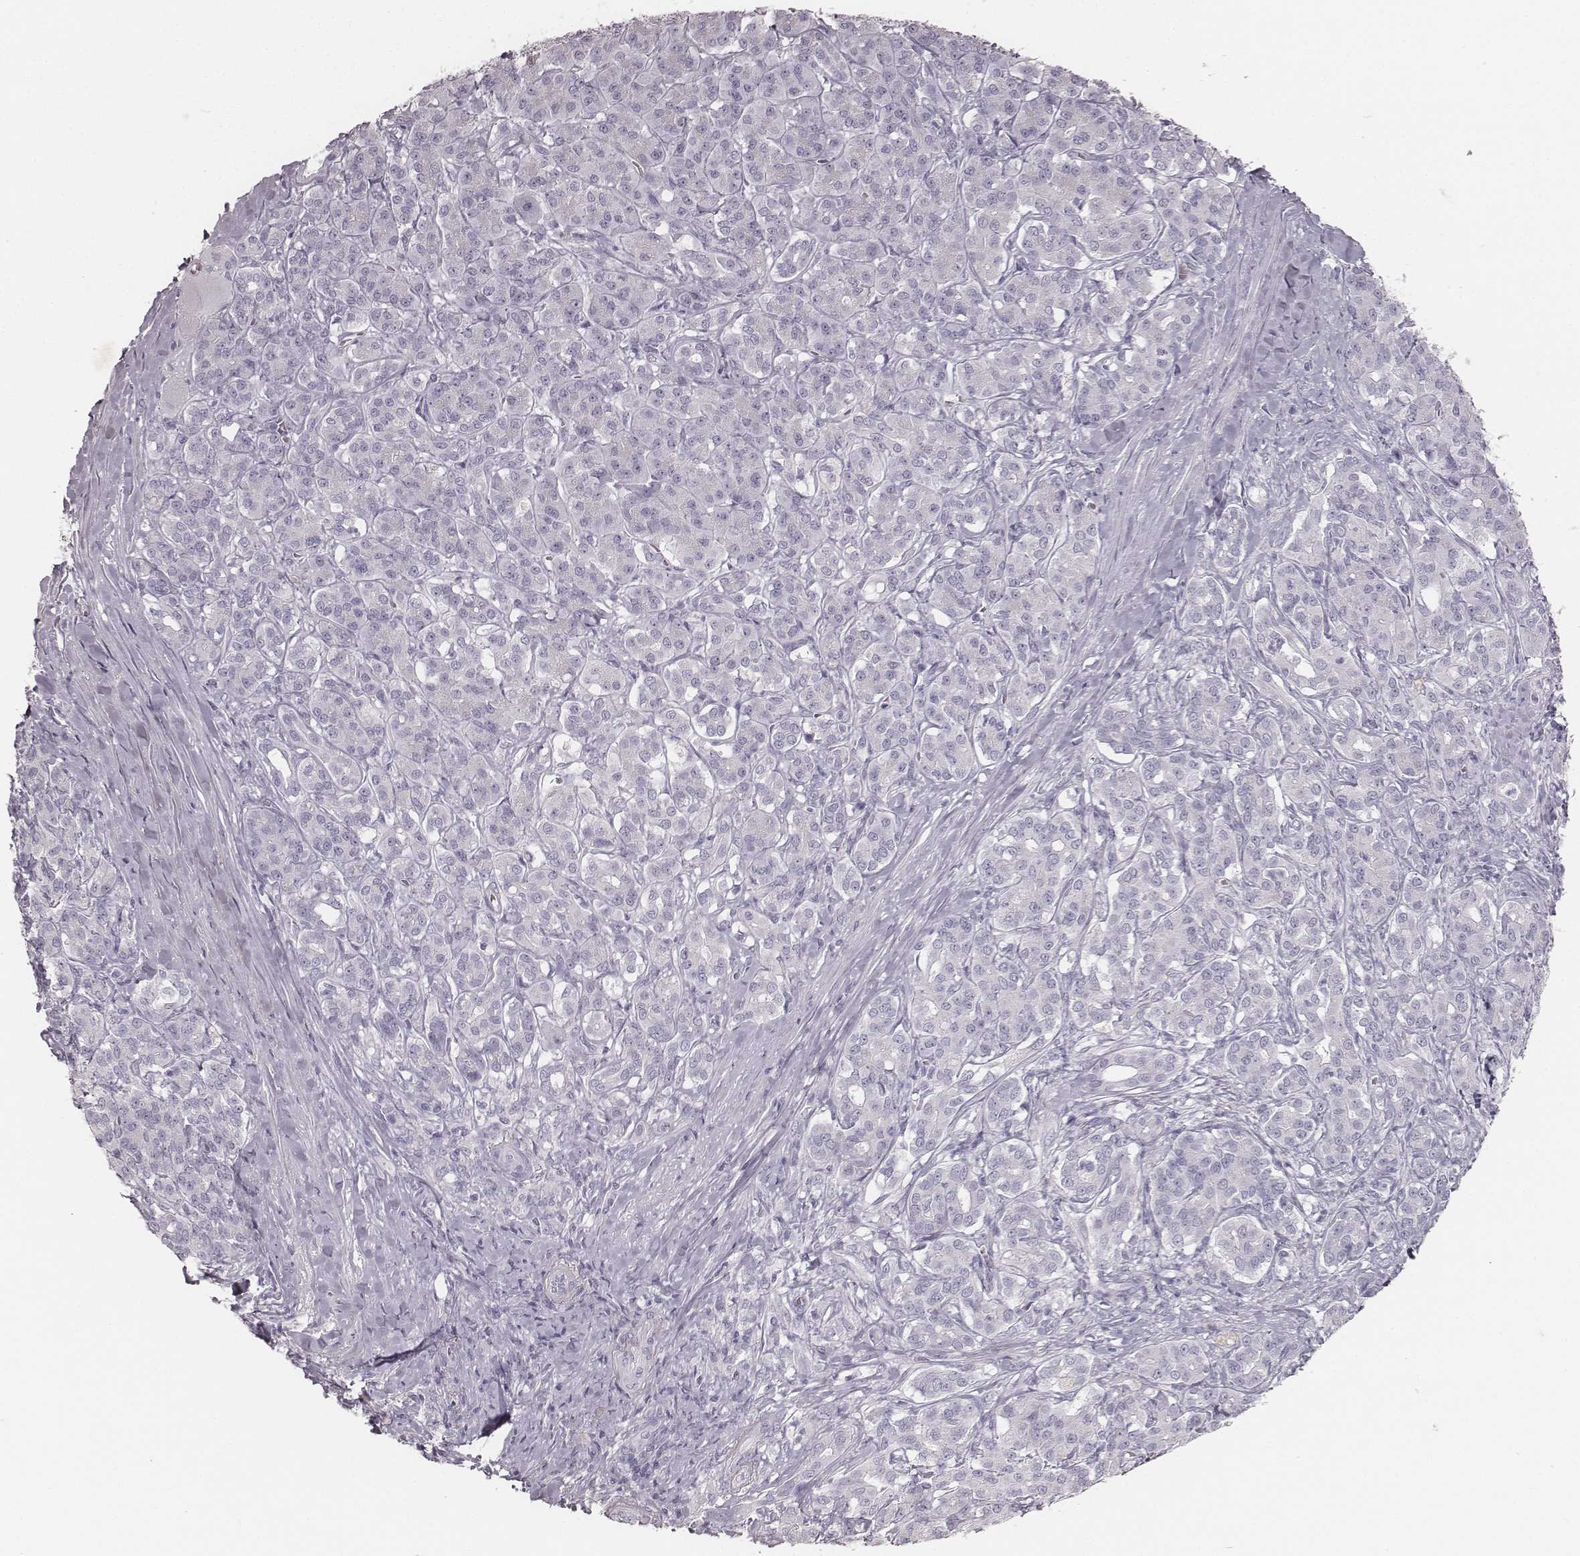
{"staining": {"intensity": "negative", "quantity": "none", "location": "none"}, "tissue": "pancreatic cancer", "cell_type": "Tumor cells", "image_type": "cancer", "snomed": [{"axis": "morphology", "description": "Normal tissue, NOS"}, {"axis": "morphology", "description": "Inflammation, NOS"}, {"axis": "morphology", "description": "Adenocarcinoma, NOS"}, {"axis": "topography", "description": "Pancreas"}], "caption": "Micrograph shows no significant protein expression in tumor cells of adenocarcinoma (pancreatic).", "gene": "KRT34", "patient": {"sex": "male", "age": 57}}